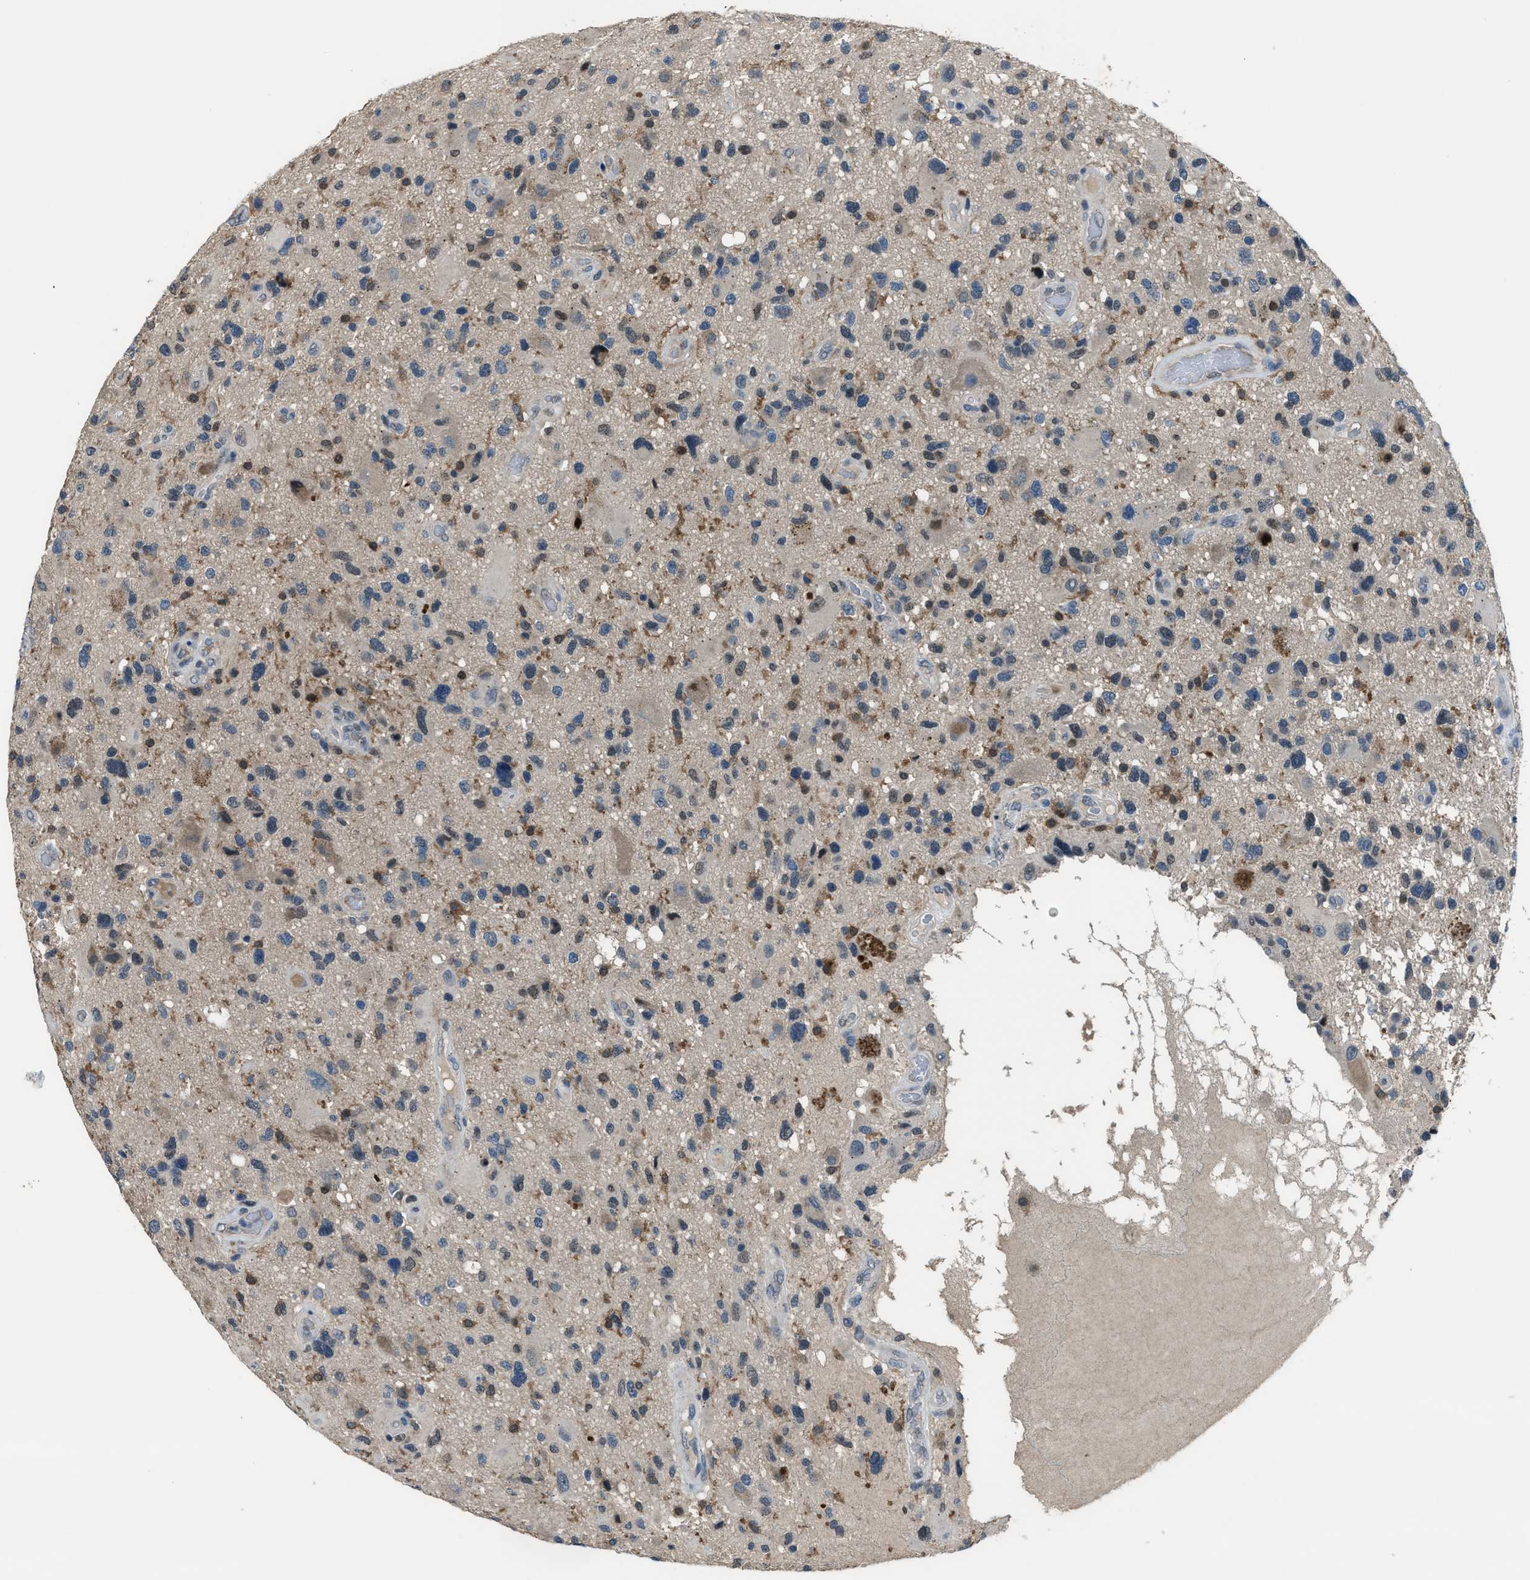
{"staining": {"intensity": "moderate", "quantity": "<25%", "location": "cytoplasmic/membranous,nuclear"}, "tissue": "glioma", "cell_type": "Tumor cells", "image_type": "cancer", "snomed": [{"axis": "morphology", "description": "Glioma, malignant, High grade"}, {"axis": "topography", "description": "Brain"}], "caption": "Immunohistochemical staining of human malignant glioma (high-grade) demonstrates low levels of moderate cytoplasmic/membranous and nuclear protein expression in approximately <25% of tumor cells. (IHC, brightfield microscopy, high magnification).", "gene": "DUSP19", "patient": {"sex": "male", "age": 33}}